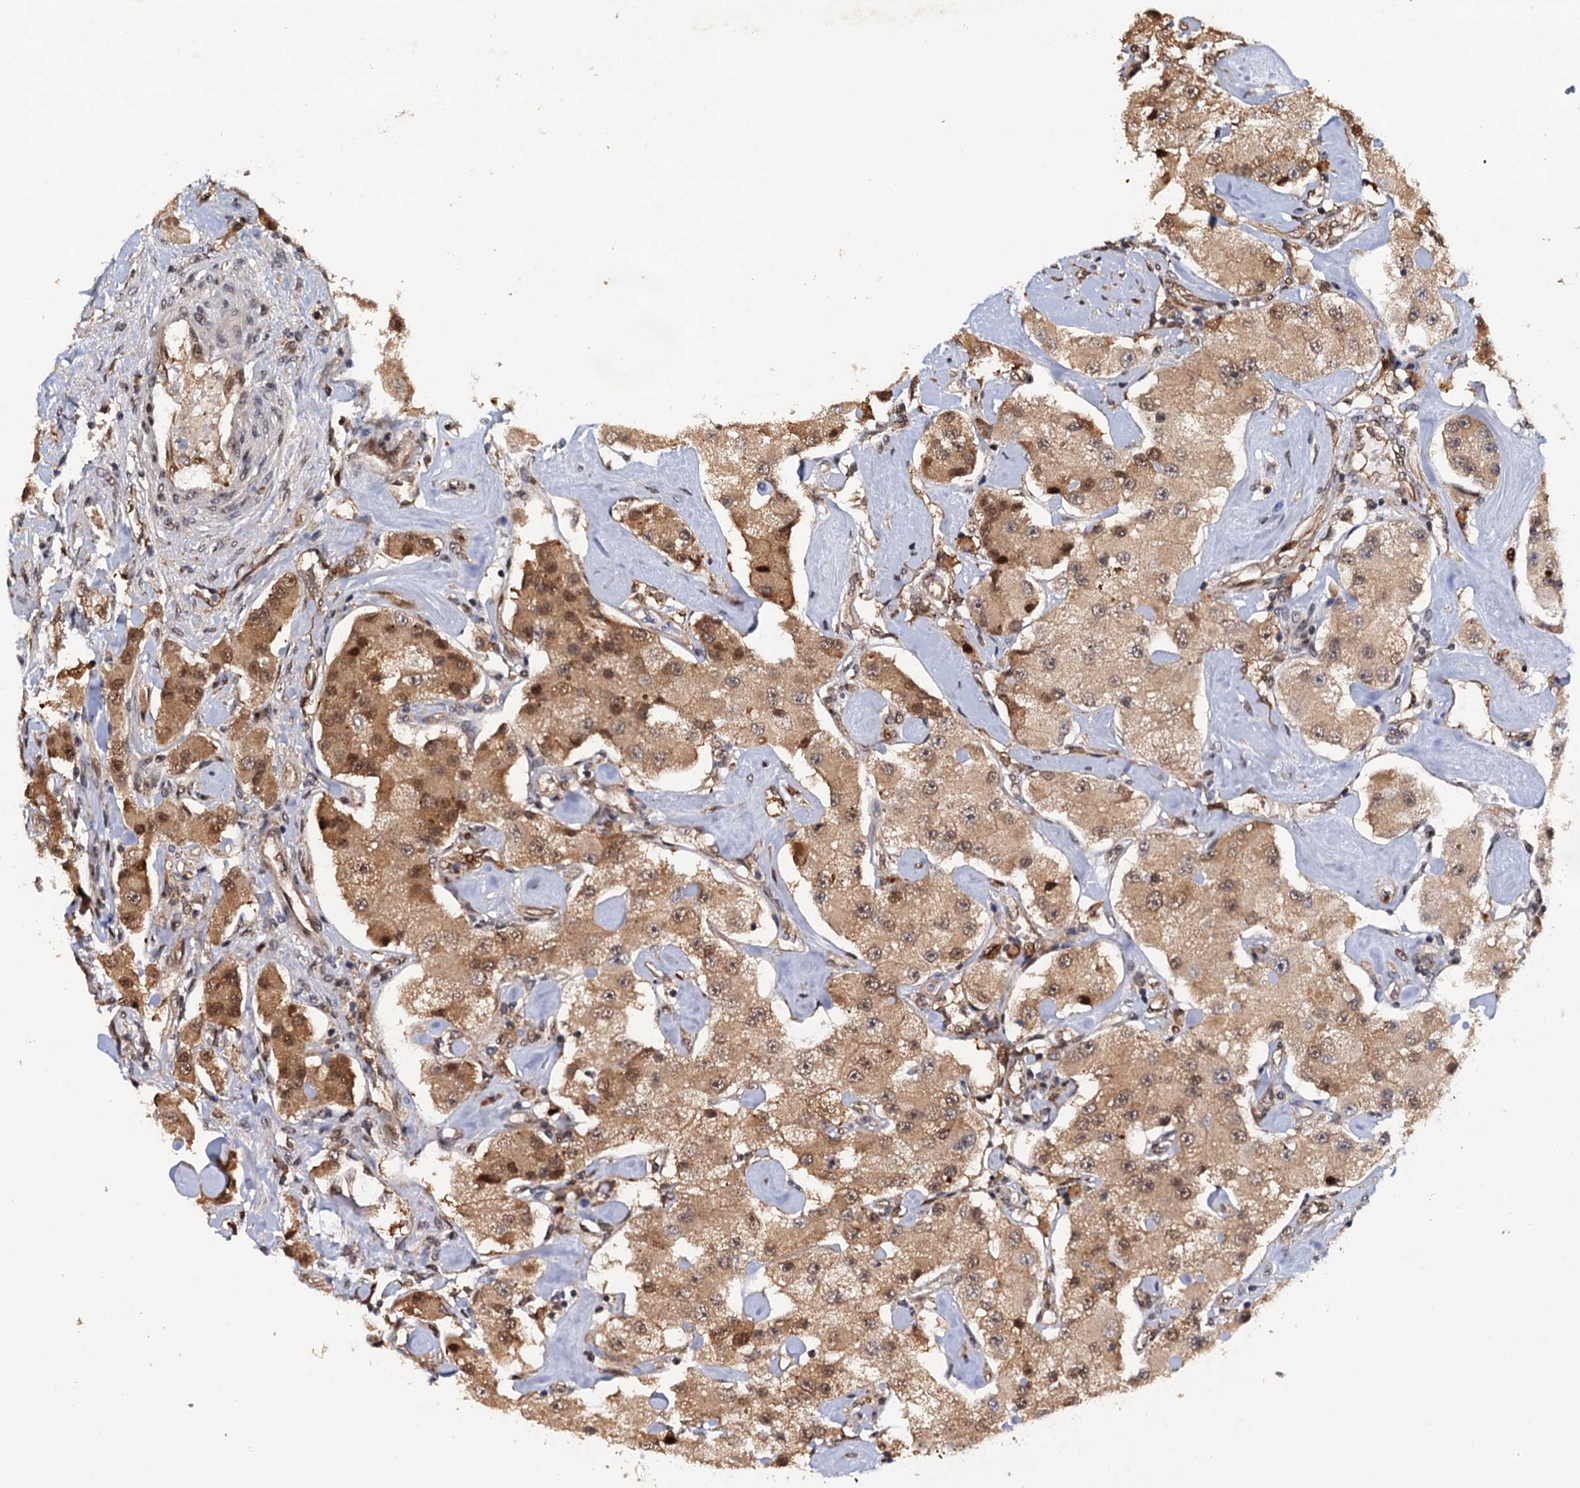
{"staining": {"intensity": "moderate", "quantity": ">75%", "location": "cytoplasmic/membranous,nuclear"}, "tissue": "carcinoid", "cell_type": "Tumor cells", "image_type": "cancer", "snomed": [{"axis": "morphology", "description": "Carcinoid, malignant, NOS"}, {"axis": "topography", "description": "Pancreas"}], "caption": "Immunohistochemistry (DAB) staining of malignant carcinoid reveals moderate cytoplasmic/membranous and nuclear protein expression in approximately >75% of tumor cells.", "gene": "CDC23", "patient": {"sex": "male", "age": 41}}